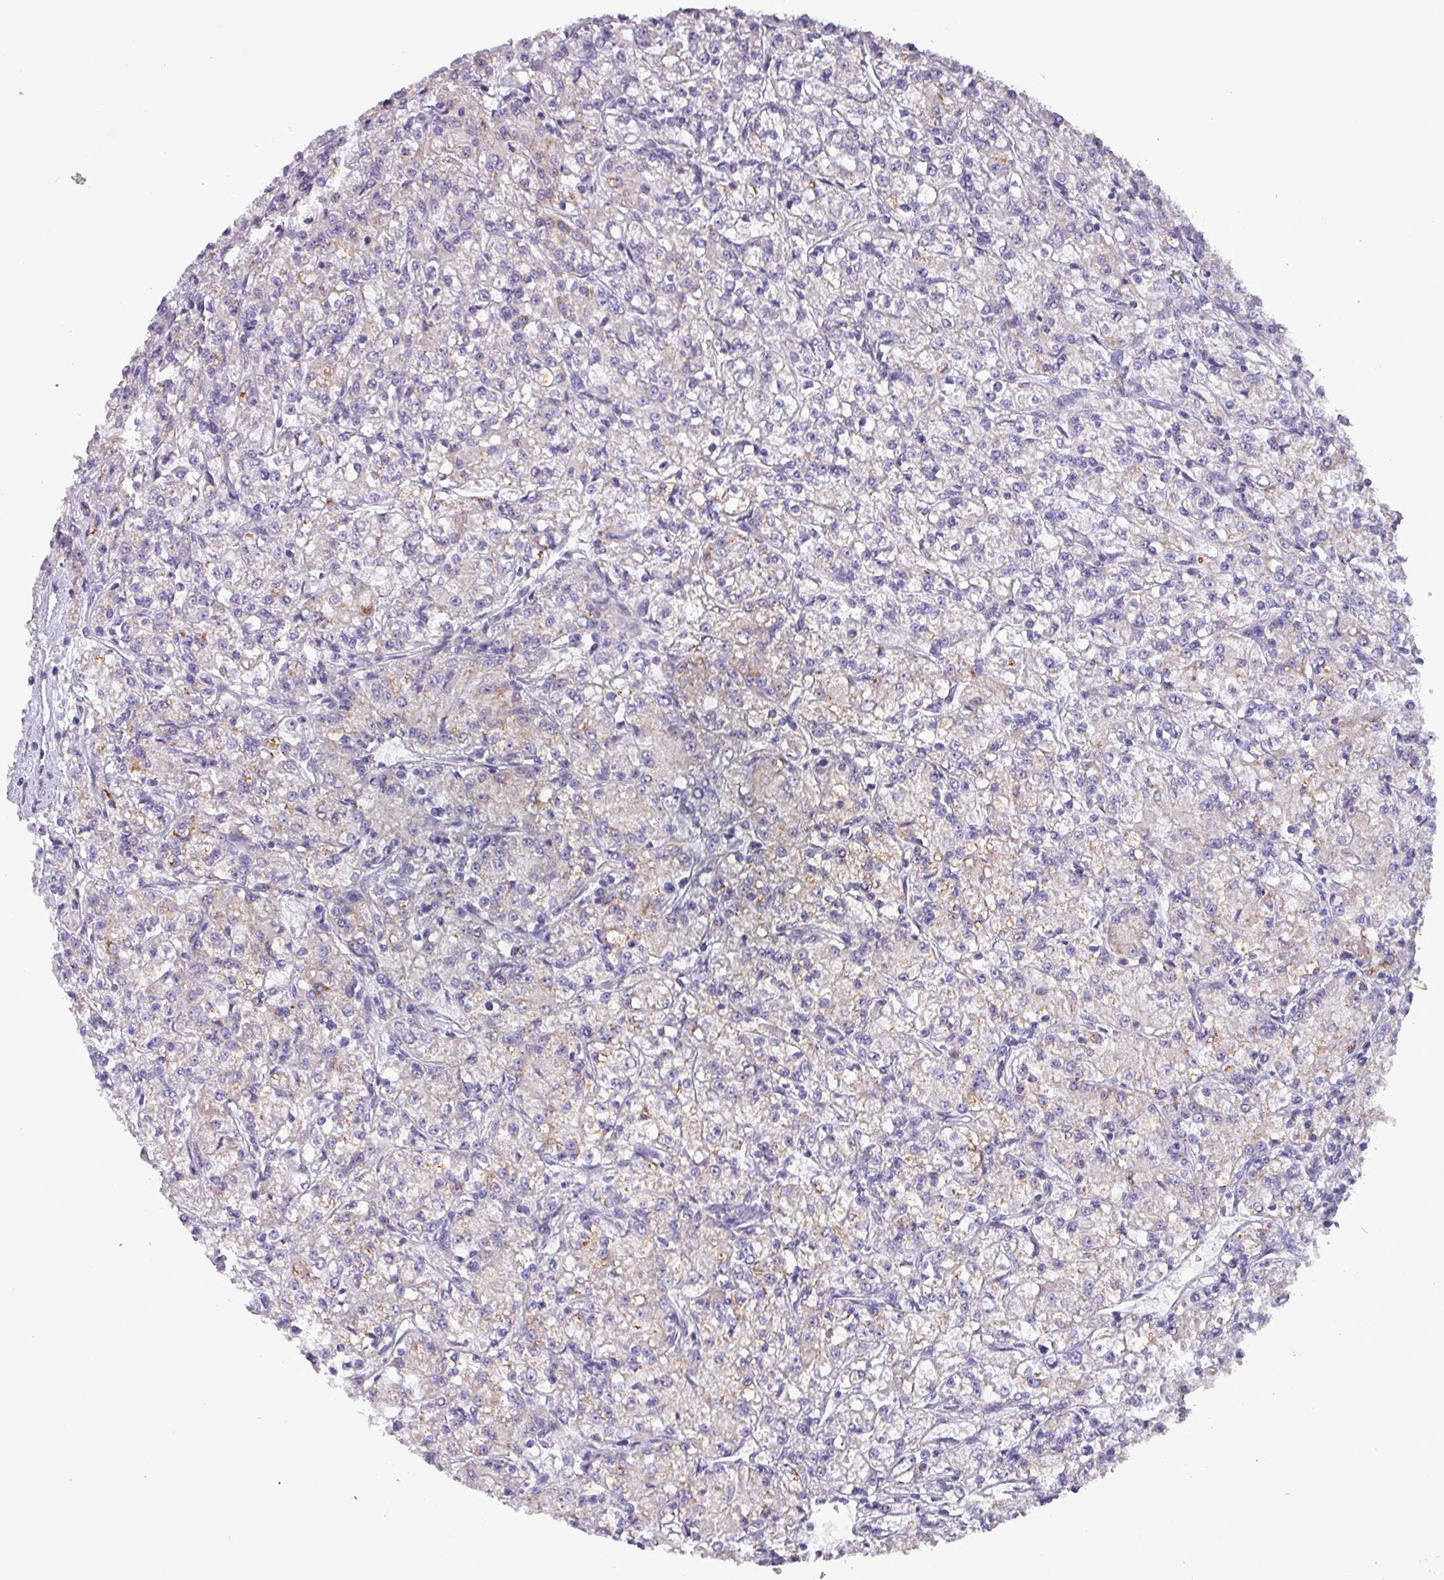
{"staining": {"intensity": "negative", "quantity": "none", "location": "none"}, "tissue": "renal cancer", "cell_type": "Tumor cells", "image_type": "cancer", "snomed": [{"axis": "morphology", "description": "Adenocarcinoma, NOS"}, {"axis": "topography", "description": "Kidney"}], "caption": "This is an immunohistochemistry (IHC) image of adenocarcinoma (renal). There is no staining in tumor cells.", "gene": "HSD3B7", "patient": {"sex": "female", "age": 59}}